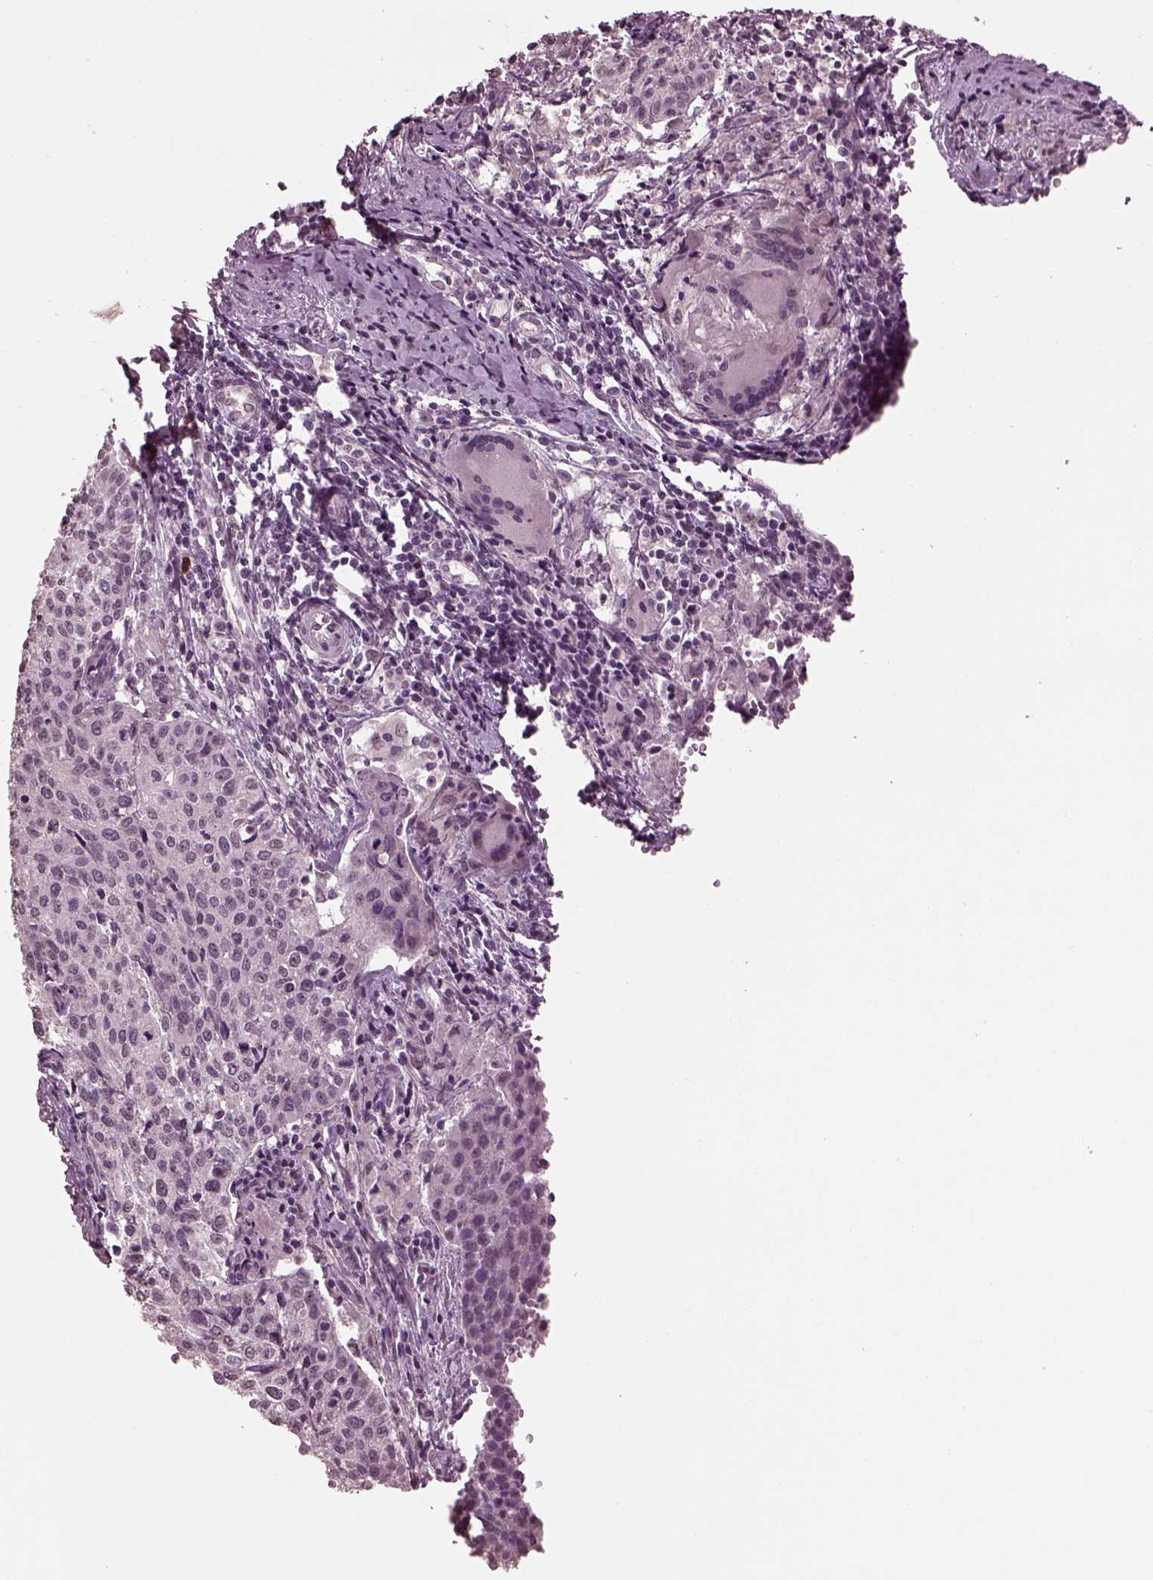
{"staining": {"intensity": "negative", "quantity": "none", "location": "none"}, "tissue": "cervical cancer", "cell_type": "Tumor cells", "image_type": "cancer", "snomed": [{"axis": "morphology", "description": "Squamous cell carcinoma, NOS"}, {"axis": "topography", "description": "Cervix"}], "caption": "Immunohistochemistry image of human cervical squamous cell carcinoma stained for a protein (brown), which exhibits no expression in tumor cells.", "gene": "IL18RAP", "patient": {"sex": "female", "age": 38}}